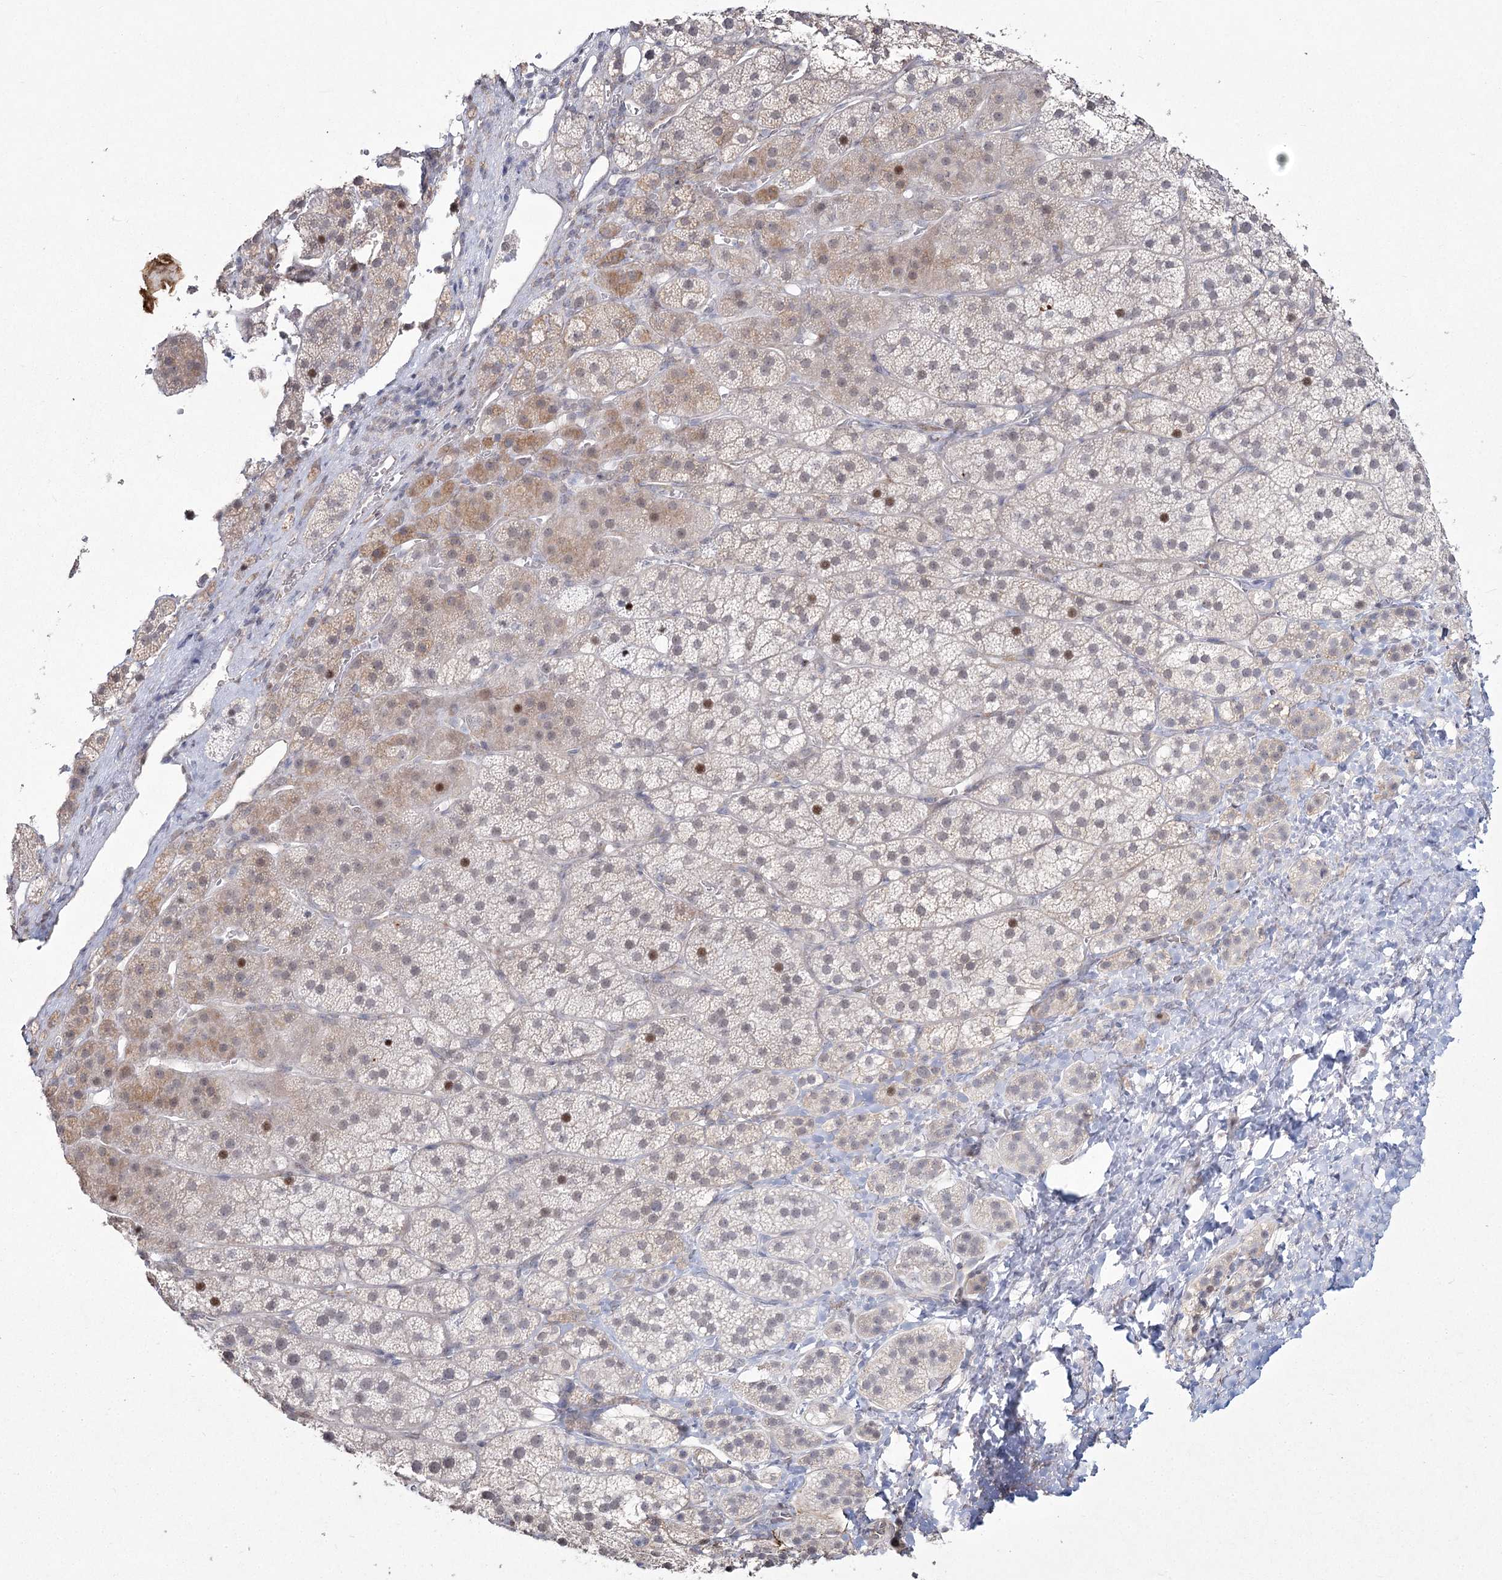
{"staining": {"intensity": "moderate", "quantity": "<25%", "location": "cytoplasmic/membranous,nuclear"}, "tissue": "adrenal gland", "cell_type": "Glandular cells", "image_type": "normal", "snomed": [{"axis": "morphology", "description": "Normal tissue, NOS"}, {"axis": "topography", "description": "Adrenal gland"}], "caption": "This is an image of immunohistochemistry staining of unremarkable adrenal gland, which shows moderate expression in the cytoplasmic/membranous,nuclear of glandular cells.", "gene": "YBX3", "patient": {"sex": "female", "age": 44}}